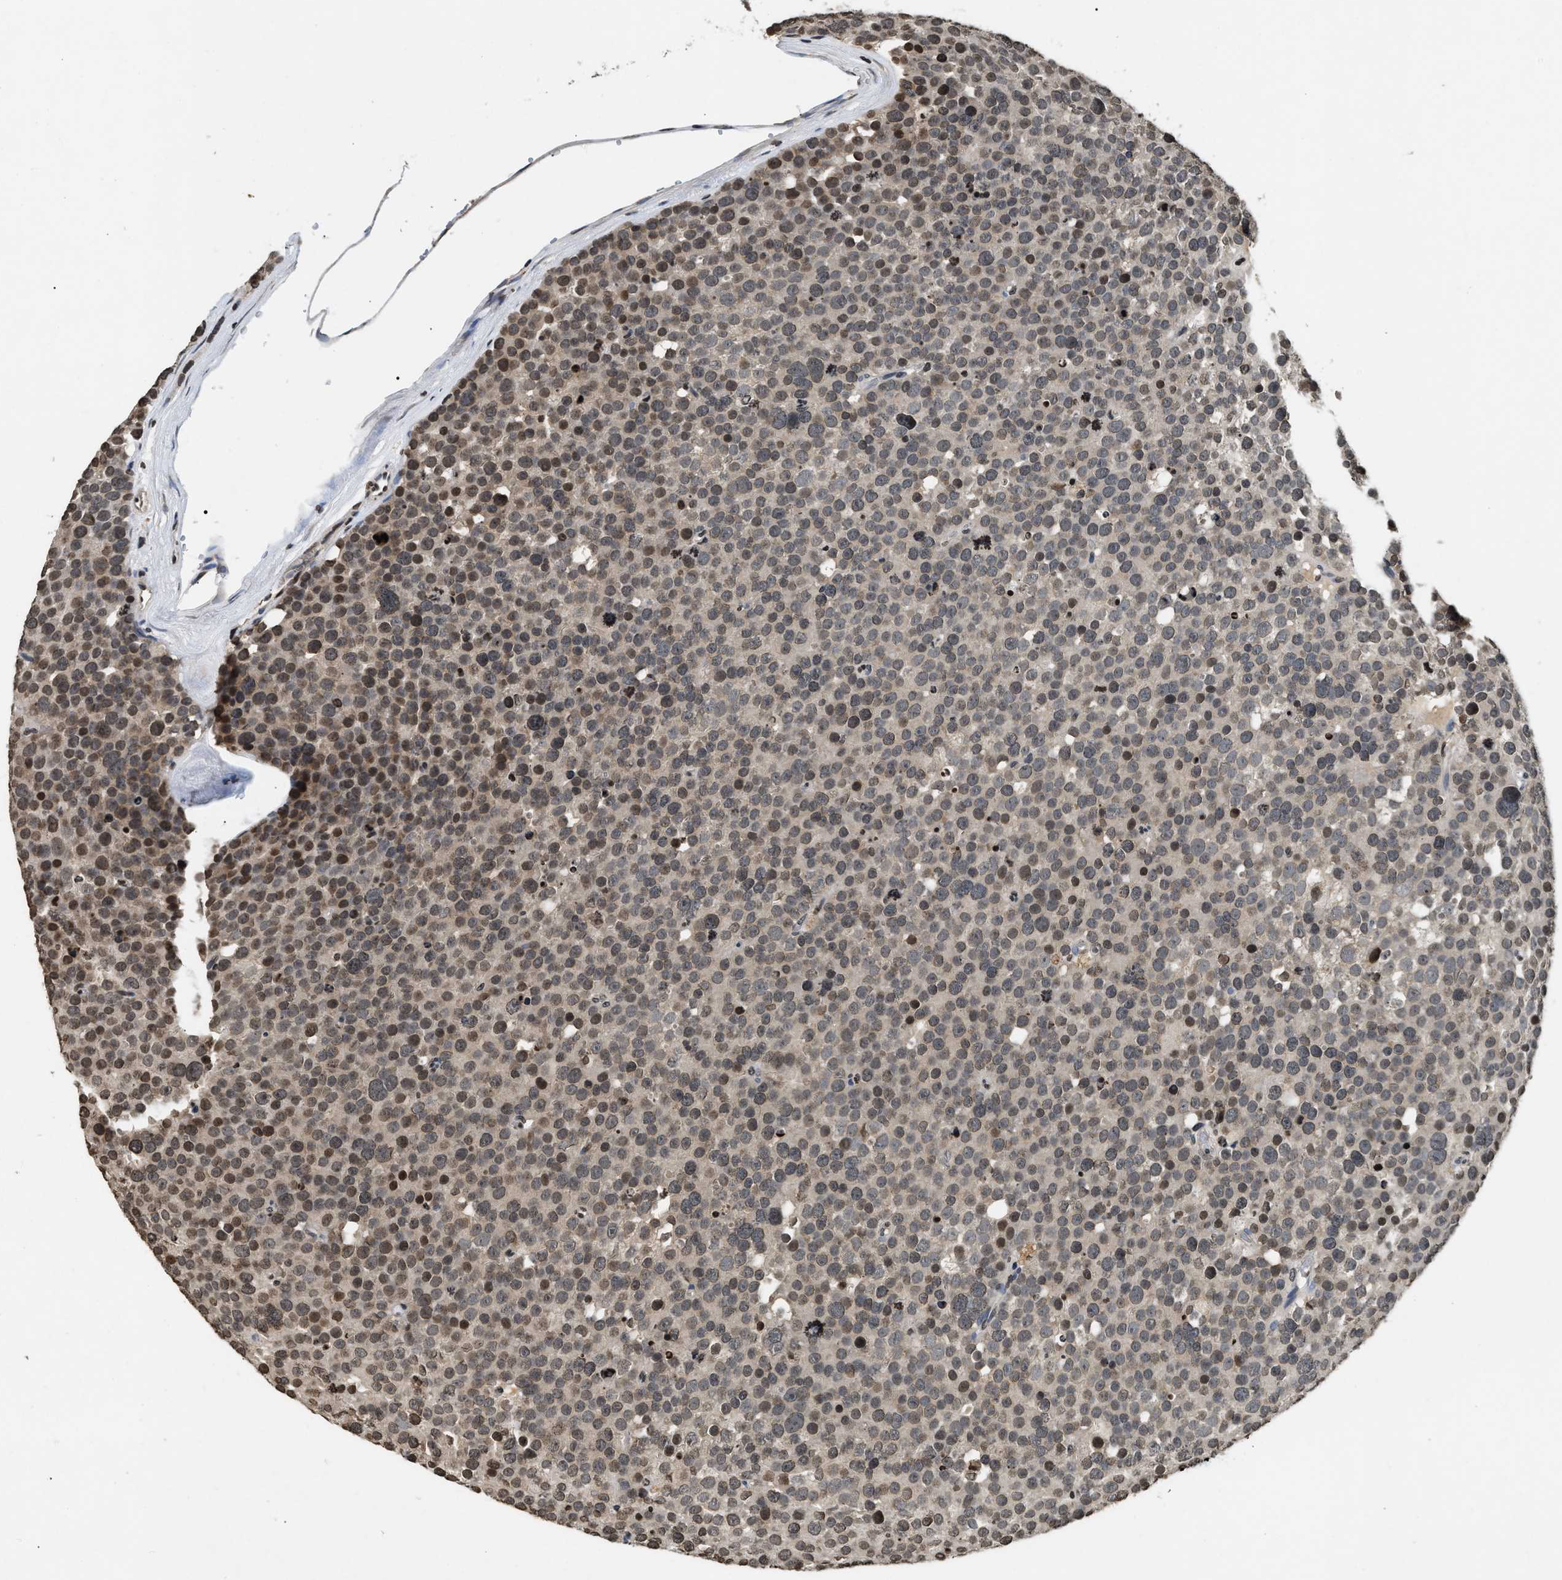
{"staining": {"intensity": "moderate", "quantity": "<25%", "location": "cytoplasmic/membranous,nuclear"}, "tissue": "testis cancer", "cell_type": "Tumor cells", "image_type": "cancer", "snomed": [{"axis": "morphology", "description": "Seminoma, NOS"}, {"axis": "topography", "description": "Testis"}], "caption": "Immunohistochemistry (IHC) histopathology image of human testis cancer (seminoma) stained for a protein (brown), which reveals low levels of moderate cytoplasmic/membranous and nuclear positivity in approximately <25% of tumor cells.", "gene": "DNASE1L3", "patient": {"sex": "male", "age": 71}}